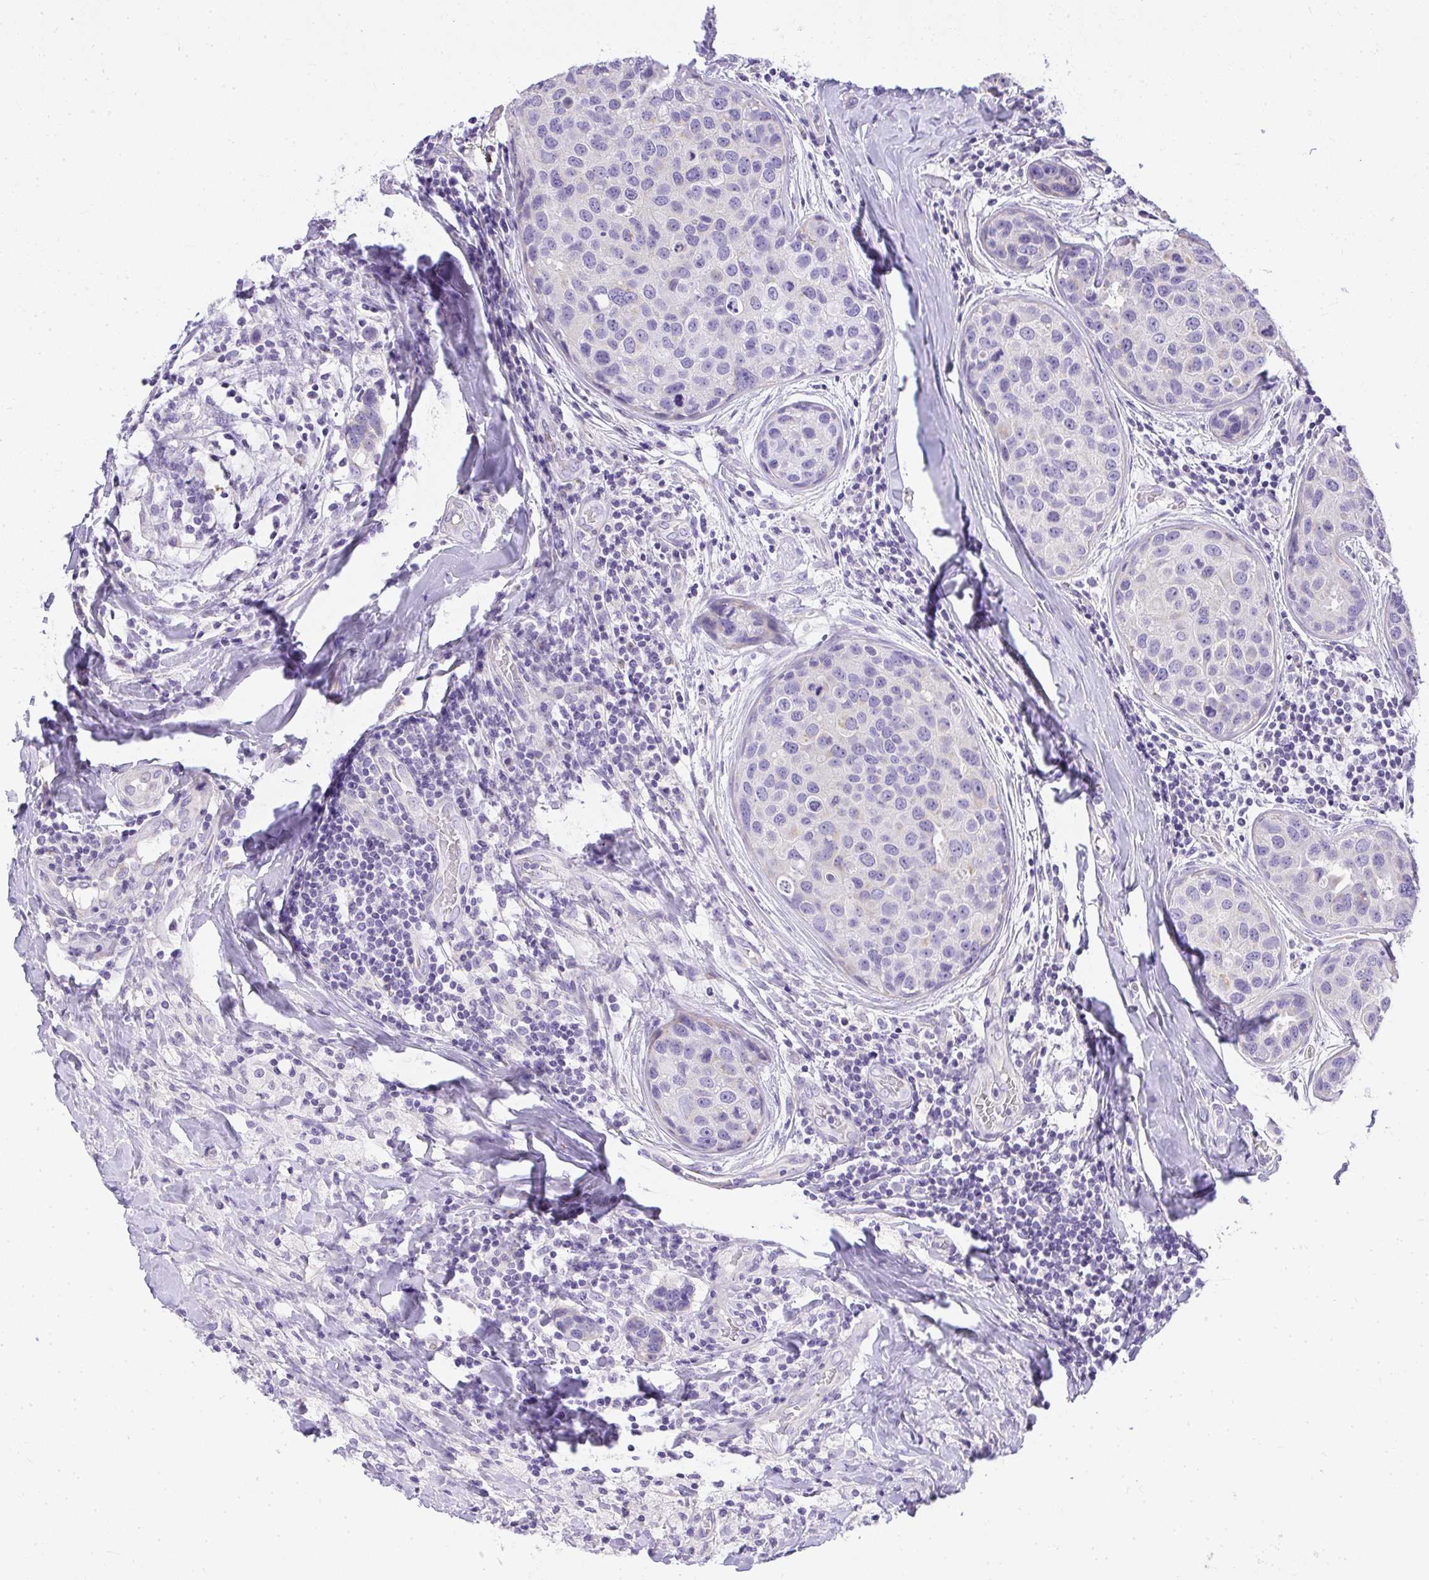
{"staining": {"intensity": "negative", "quantity": "none", "location": "none"}, "tissue": "breast cancer", "cell_type": "Tumor cells", "image_type": "cancer", "snomed": [{"axis": "morphology", "description": "Duct carcinoma"}, {"axis": "topography", "description": "Breast"}], "caption": "This is a image of immunohistochemistry staining of breast cancer (invasive ductal carcinoma), which shows no staining in tumor cells.", "gene": "PLPPR3", "patient": {"sex": "female", "age": 24}}